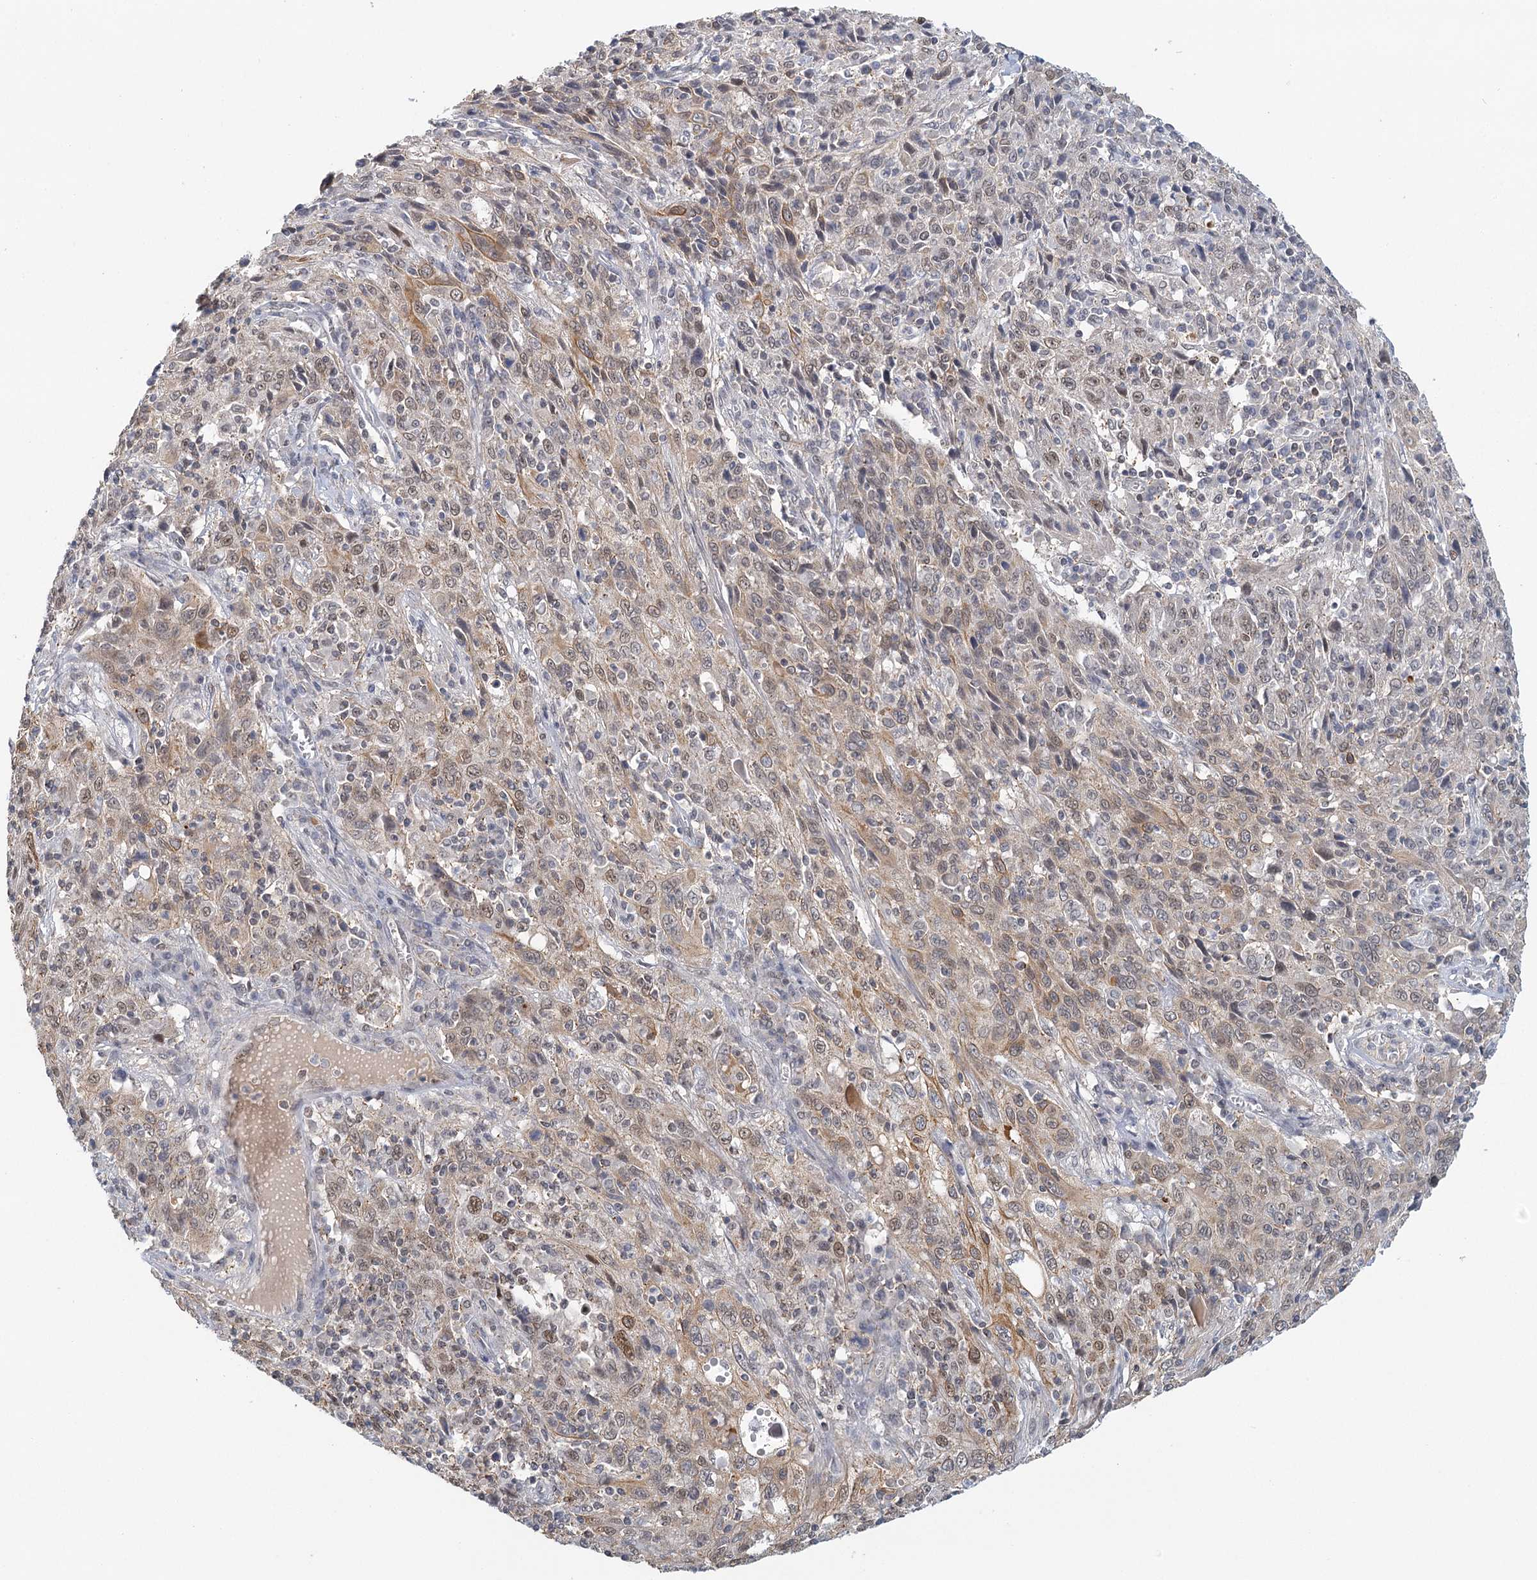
{"staining": {"intensity": "moderate", "quantity": "25%-75%", "location": "cytoplasmic/membranous,nuclear"}, "tissue": "cervical cancer", "cell_type": "Tumor cells", "image_type": "cancer", "snomed": [{"axis": "morphology", "description": "Squamous cell carcinoma, NOS"}, {"axis": "topography", "description": "Cervix"}], "caption": "A brown stain labels moderate cytoplasmic/membranous and nuclear expression of a protein in human cervical squamous cell carcinoma tumor cells. (DAB (3,3'-diaminobenzidine) IHC, brown staining for protein, blue staining for nuclei).", "gene": "GPATCH11", "patient": {"sex": "female", "age": 46}}